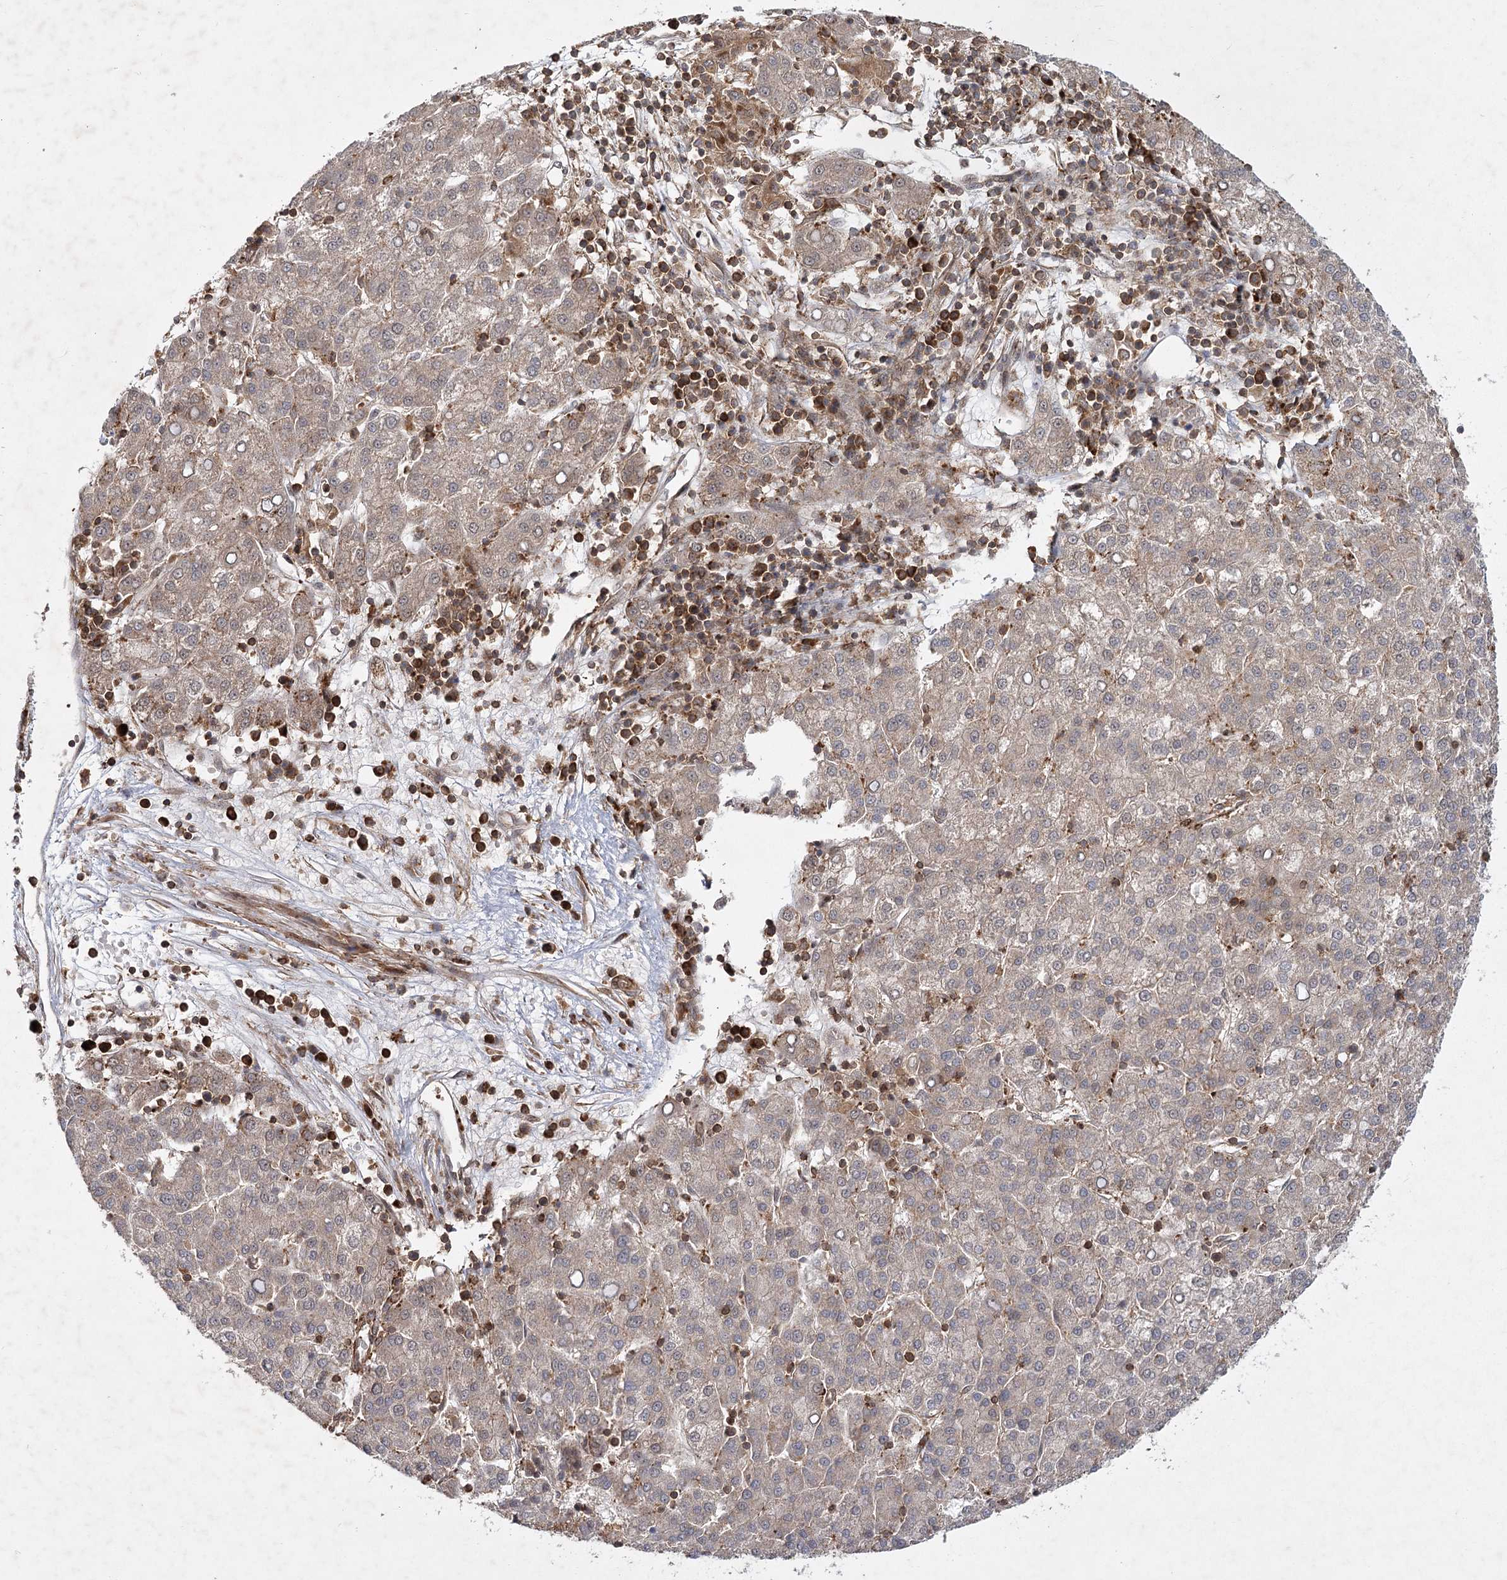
{"staining": {"intensity": "weak", "quantity": "<25%", "location": "cytoplasmic/membranous"}, "tissue": "liver cancer", "cell_type": "Tumor cells", "image_type": "cancer", "snomed": [{"axis": "morphology", "description": "Carcinoma, Hepatocellular, NOS"}, {"axis": "topography", "description": "Liver"}], "caption": "Image shows no significant protein expression in tumor cells of hepatocellular carcinoma (liver).", "gene": "MDFIC", "patient": {"sex": "female", "age": 58}}